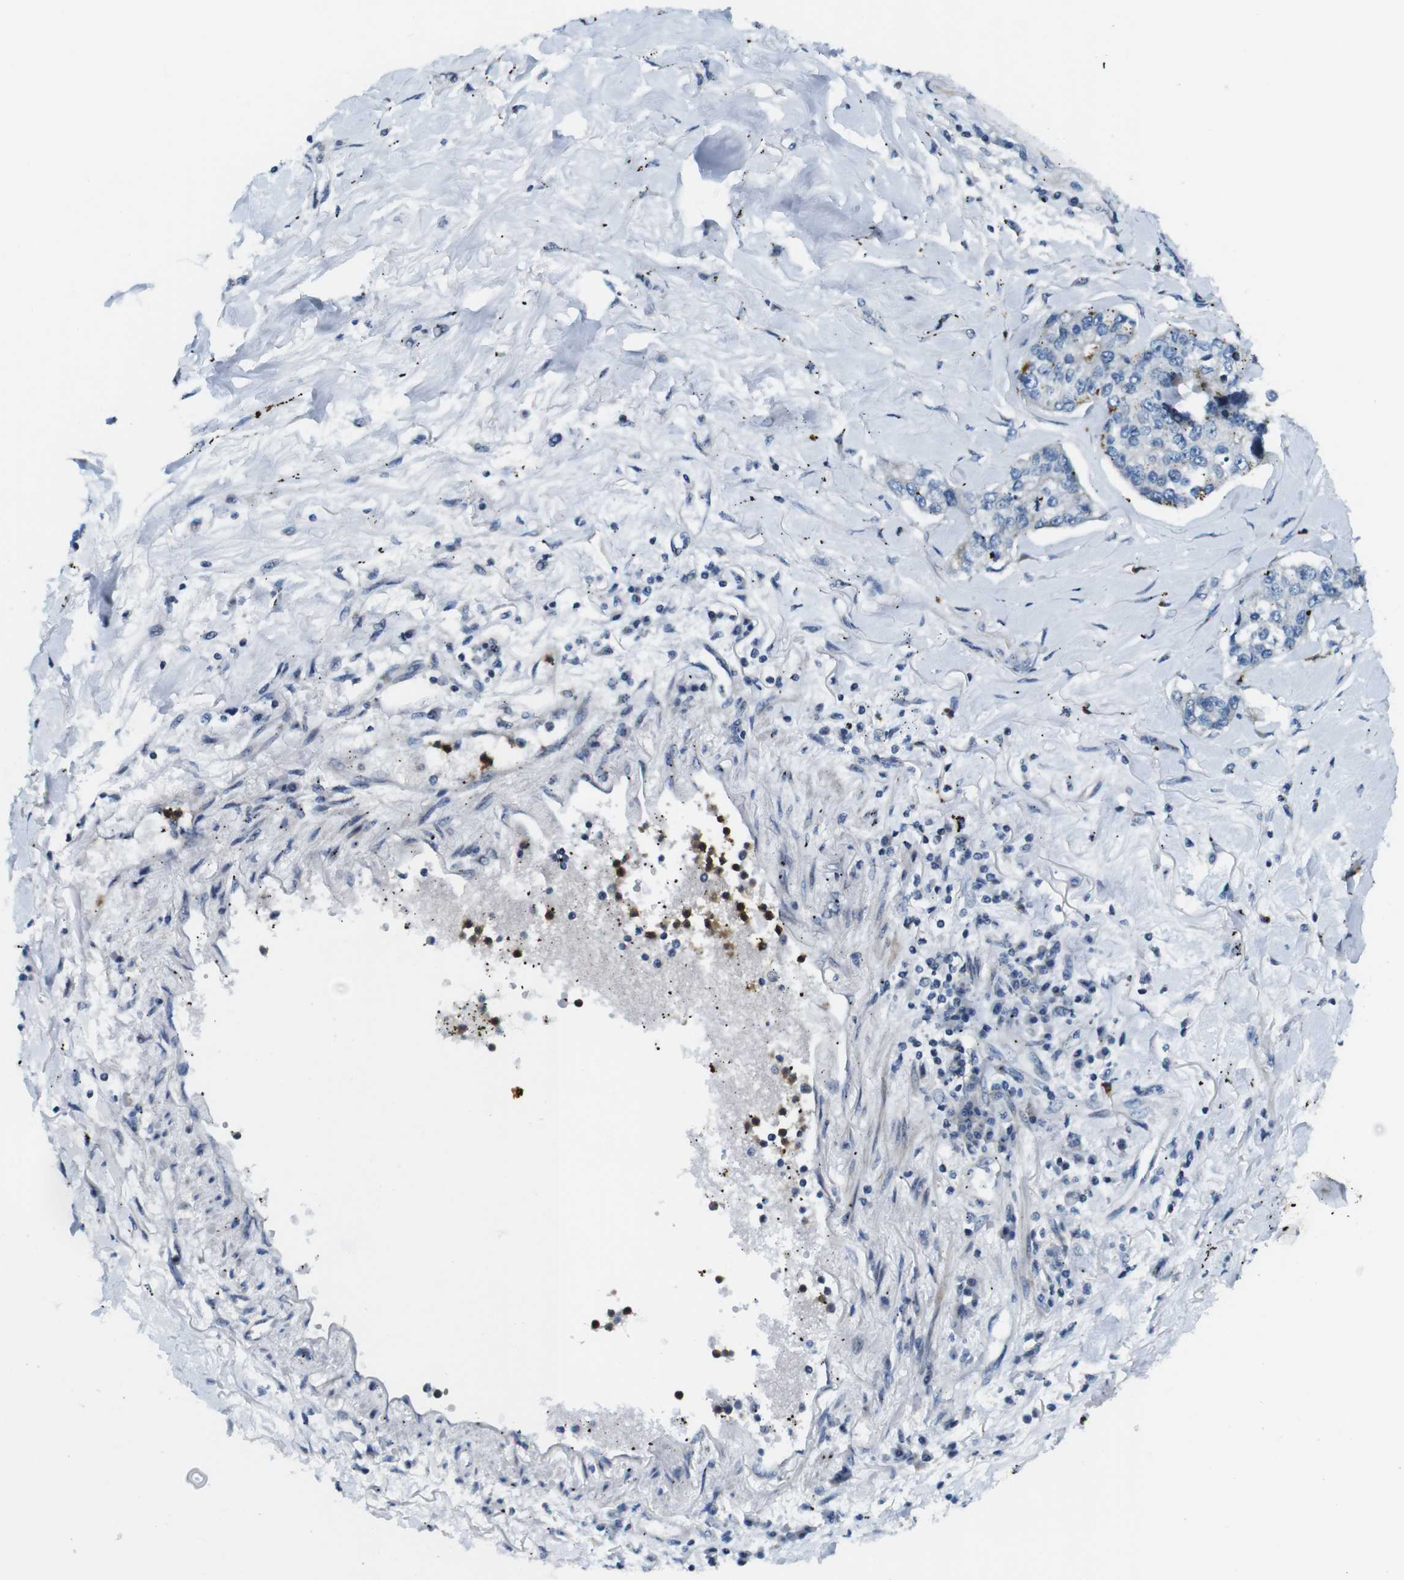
{"staining": {"intensity": "negative", "quantity": "none", "location": "none"}, "tissue": "lung cancer", "cell_type": "Tumor cells", "image_type": "cancer", "snomed": [{"axis": "morphology", "description": "Adenocarcinoma, NOS"}, {"axis": "topography", "description": "Lung"}], "caption": "Lung cancer stained for a protein using IHC reveals no positivity tumor cells.", "gene": "ZDHHC3", "patient": {"sex": "male", "age": 49}}